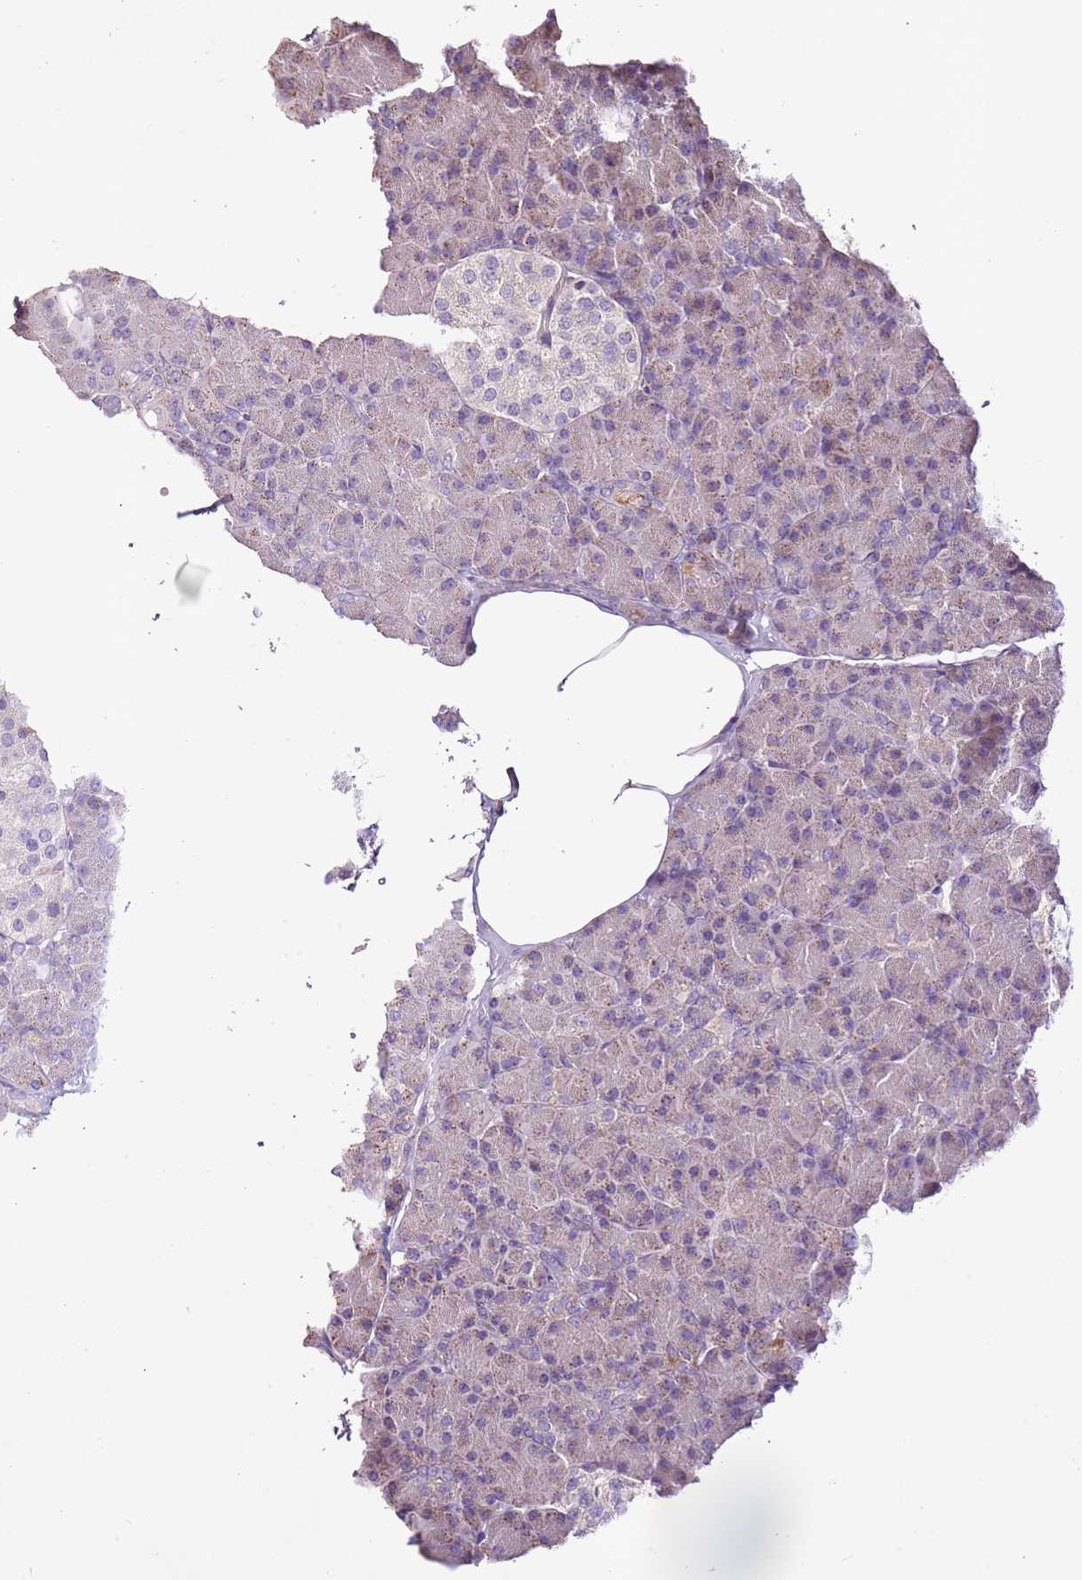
{"staining": {"intensity": "weak", "quantity": "25%-75%", "location": "cytoplasmic/membranous"}, "tissue": "pancreas", "cell_type": "Exocrine glandular cells", "image_type": "normal", "snomed": [{"axis": "morphology", "description": "Normal tissue, NOS"}, {"axis": "topography", "description": "Pancreas"}], "caption": "Human pancreas stained with a brown dye displays weak cytoplasmic/membranous positive expression in approximately 25%-75% of exocrine glandular cells.", "gene": "CMKLR1", "patient": {"sex": "female", "age": 43}}